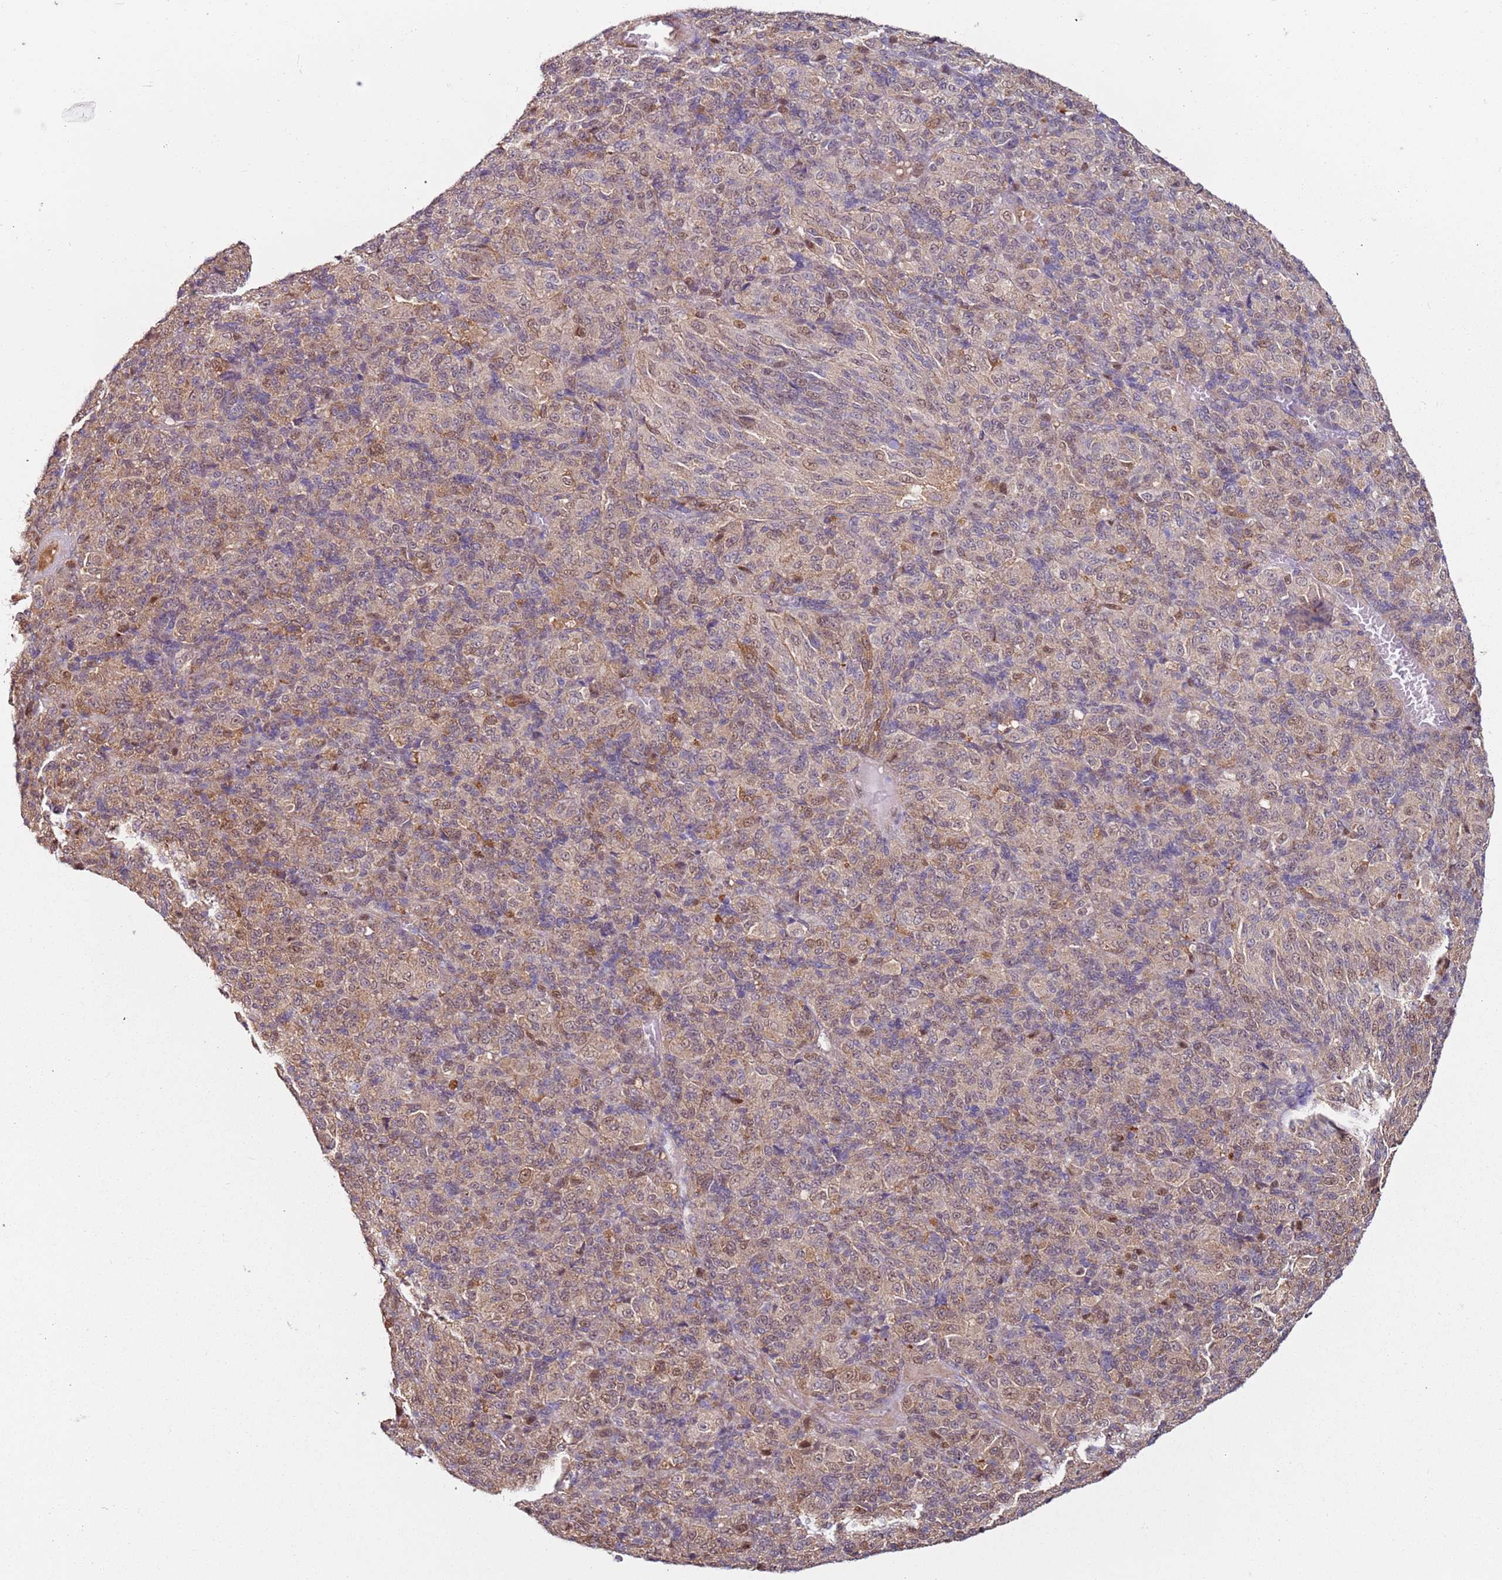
{"staining": {"intensity": "moderate", "quantity": "25%-75%", "location": "cytoplasmic/membranous,nuclear"}, "tissue": "melanoma", "cell_type": "Tumor cells", "image_type": "cancer", "snomed": [{"axis": "morphology", "description": "Malignant melanoma, Metastatic site"}, {"axis": "topography", "description": "Brain"}], "caption": "Immunohistochemical staining of malignant melanoma (metastatic site) exhibits moderate cytoplasmic/membranous and nuclear protein expression in approximately 25%-75% of tumor cells.", "gene": "PSMD4", "patient": {"sex": "female", "age": 56}}